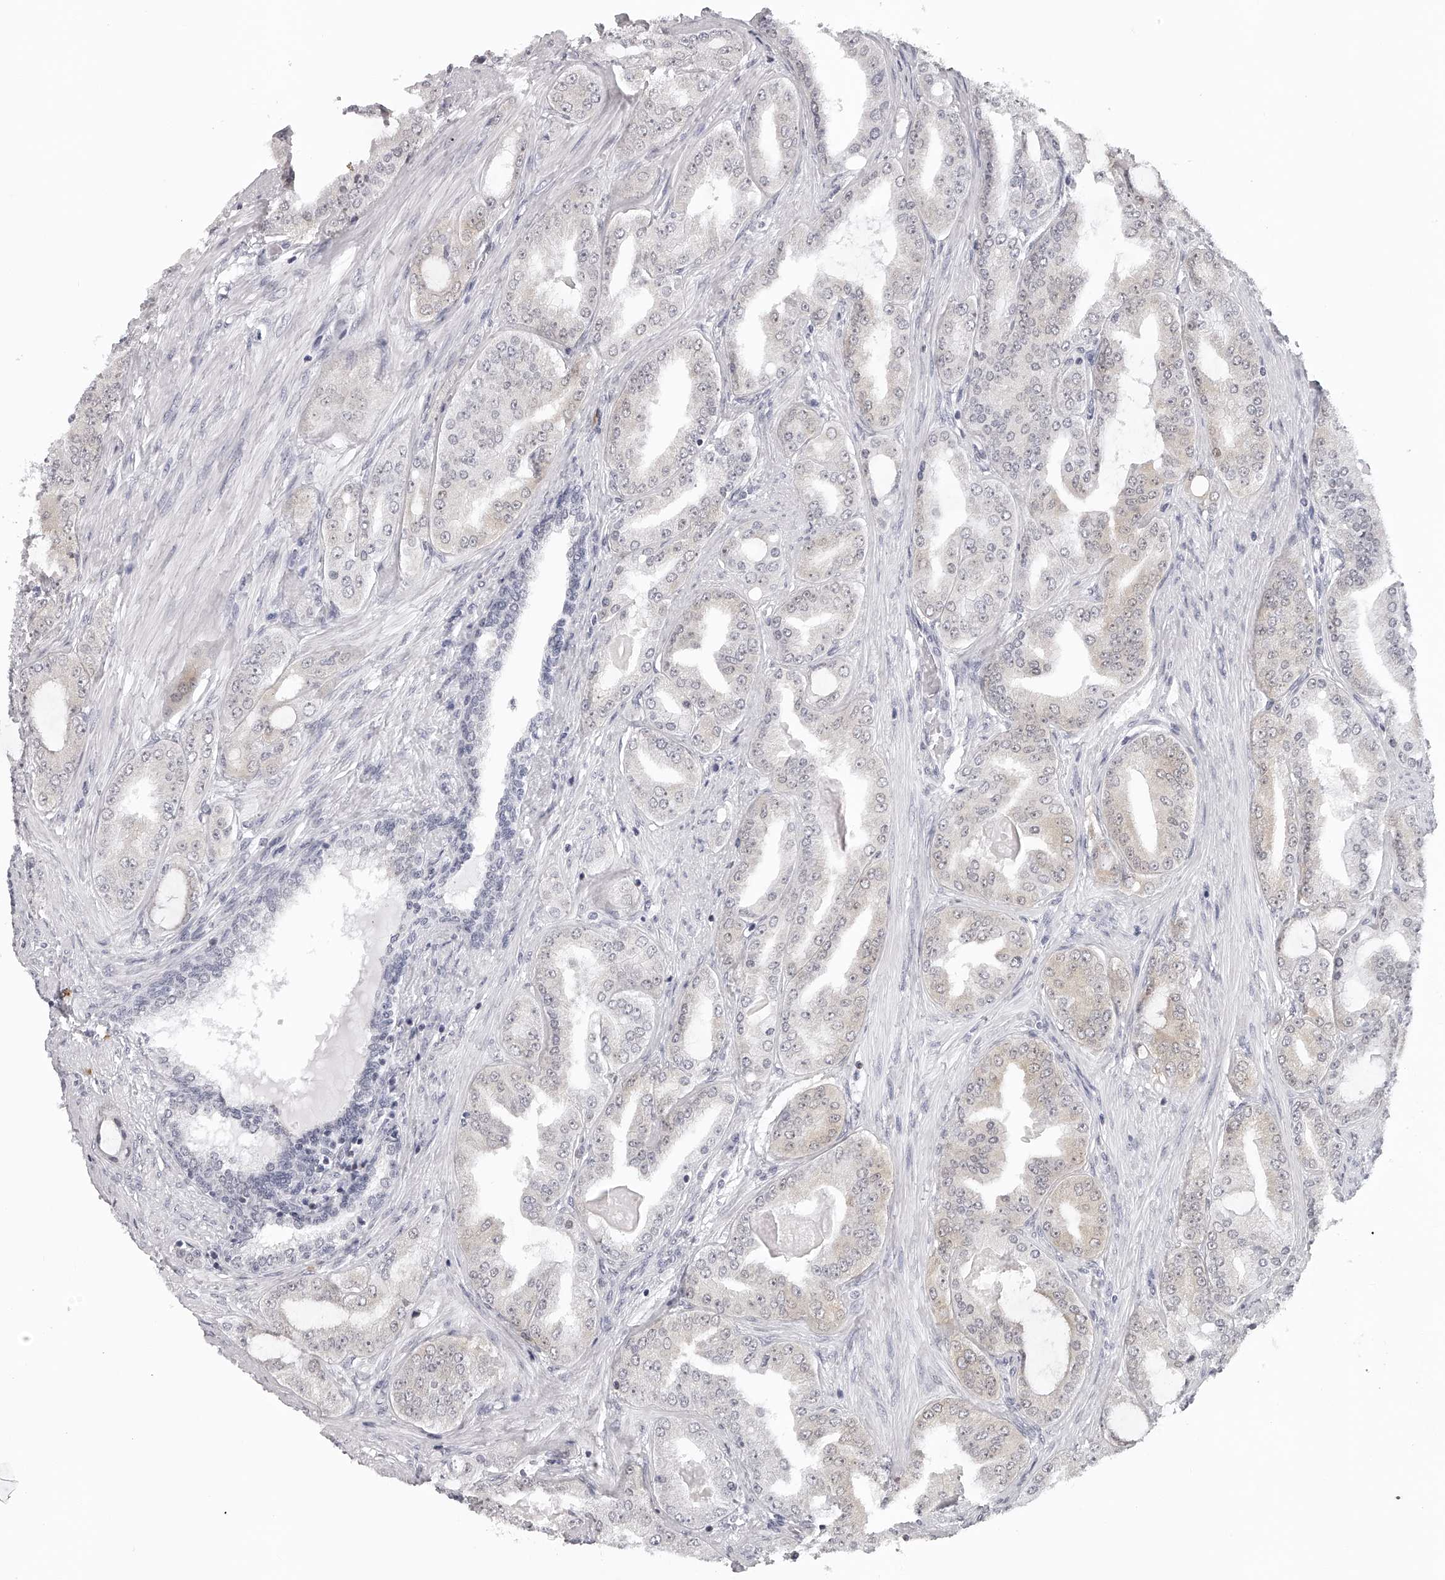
{"staining": {"intensity": "weak", "quantity": "<25%", "location": "cytoplasmic/membranous"}, "tissue": "prostate cancer", "cell_type": "Tumor cells", "image_type": "cancer", "snomed": [{"axis": "morphology", "description": "Adenocarcinoma, High grade"}, {"axis": "topography", "description": "Prostate"}], "caption": "The immunohistochemistry photomicrograph has no significant staining in tumor cells of prostate cancer tissue.", "gene": "SEC11C", "patient": {"sex": "male", "age": 60}}